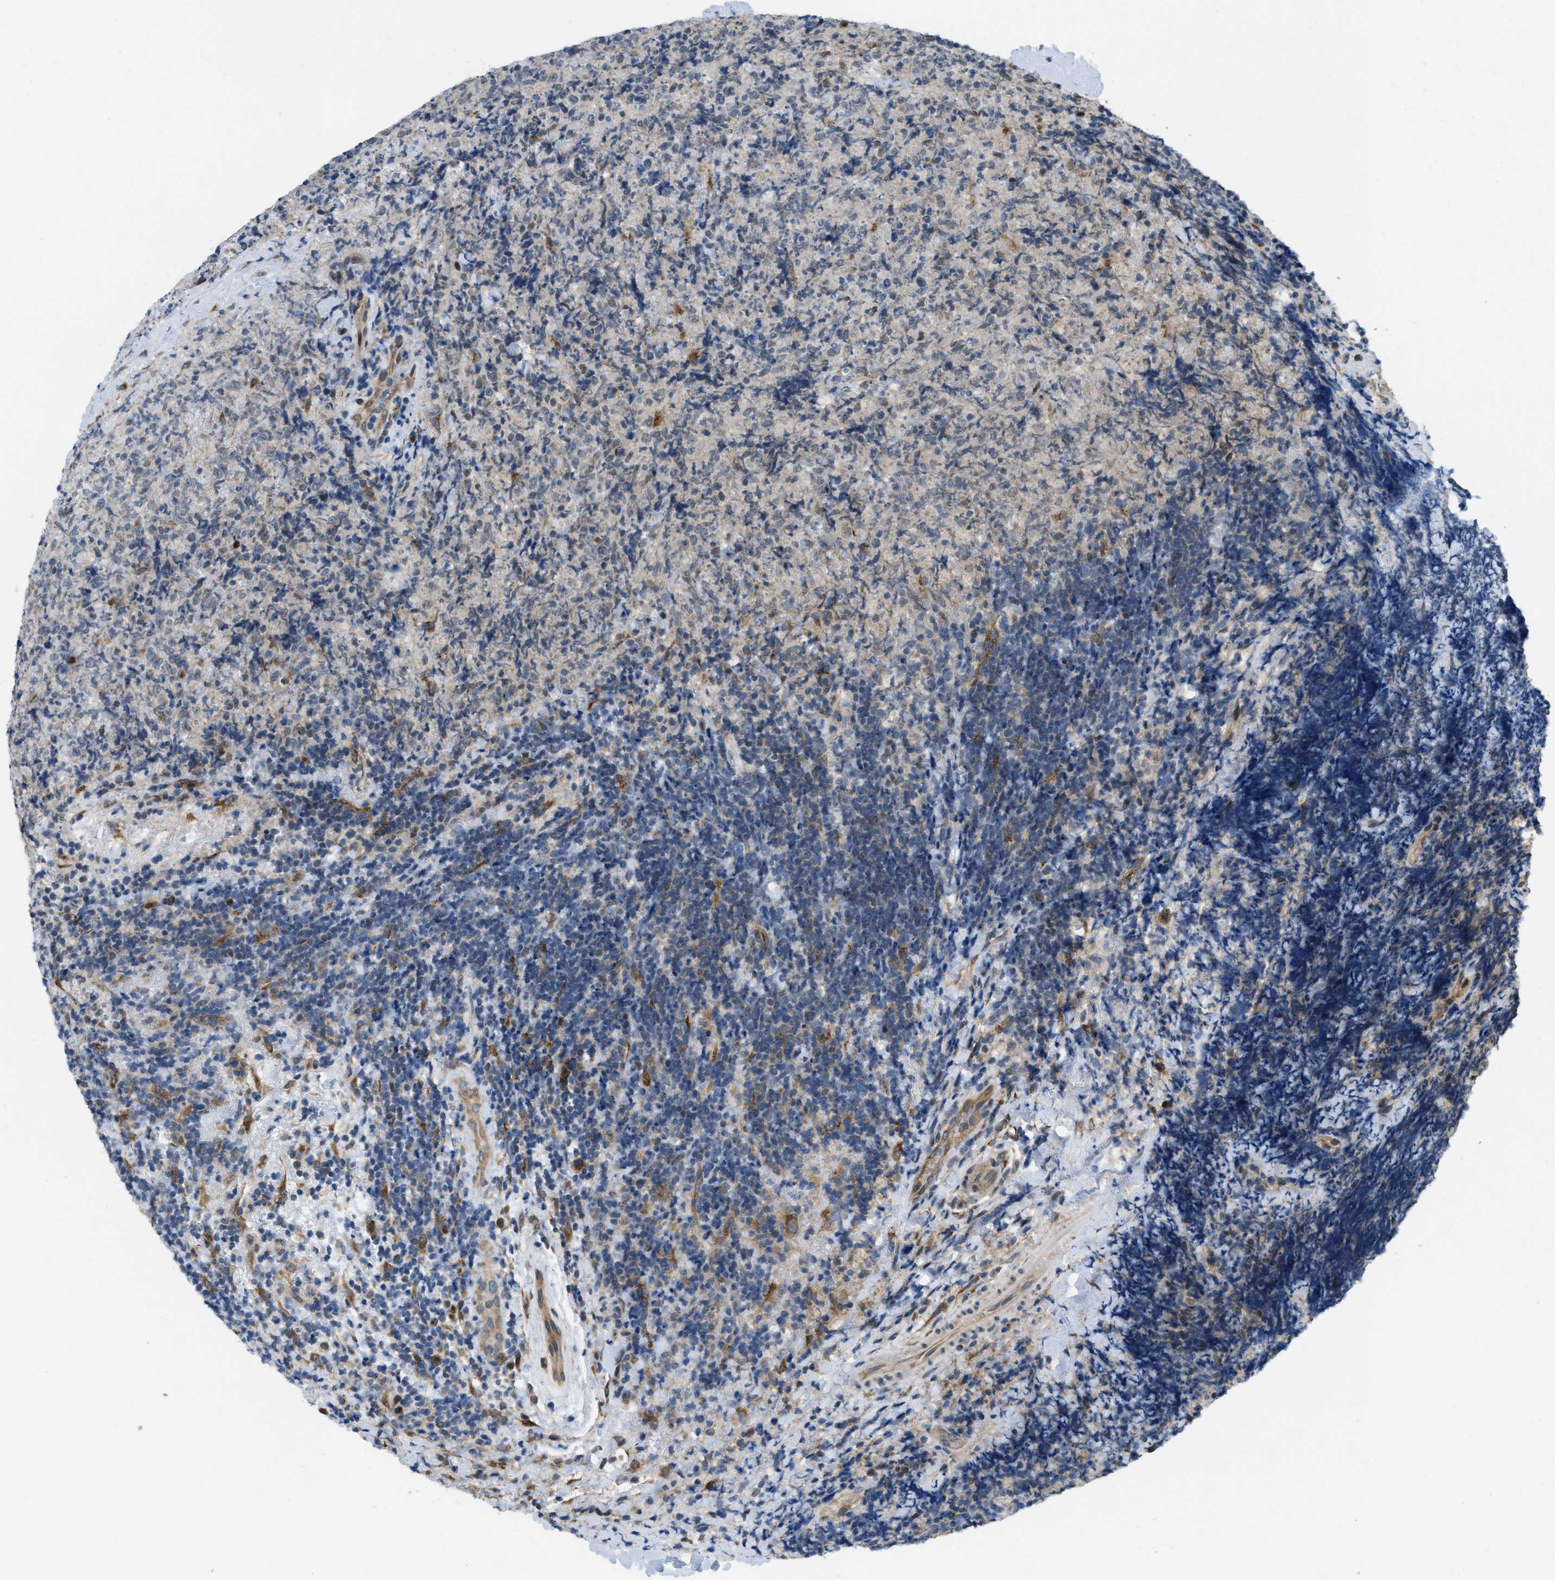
{"staining": {"intensity": "weak", "quantity": "<25%", "location": "cytoplasmic/membranous"}, "tissue": "lymphoma", "cell_type": "Tumor cells", "image_type": "cancer", "snomed": [{"axis": "morphology", "description": "Malignant lymphoma, non-Hodgkin's type, High grade"}, {"axis": "topography", "description": "Tonsil"}], "caption": "Human lymphoma stained for a protein using immunohistochemistry exhibits no positivity in tumor cells.", "gene": "IFNLR1", "patient": {"sex": "female", "age": 36}}